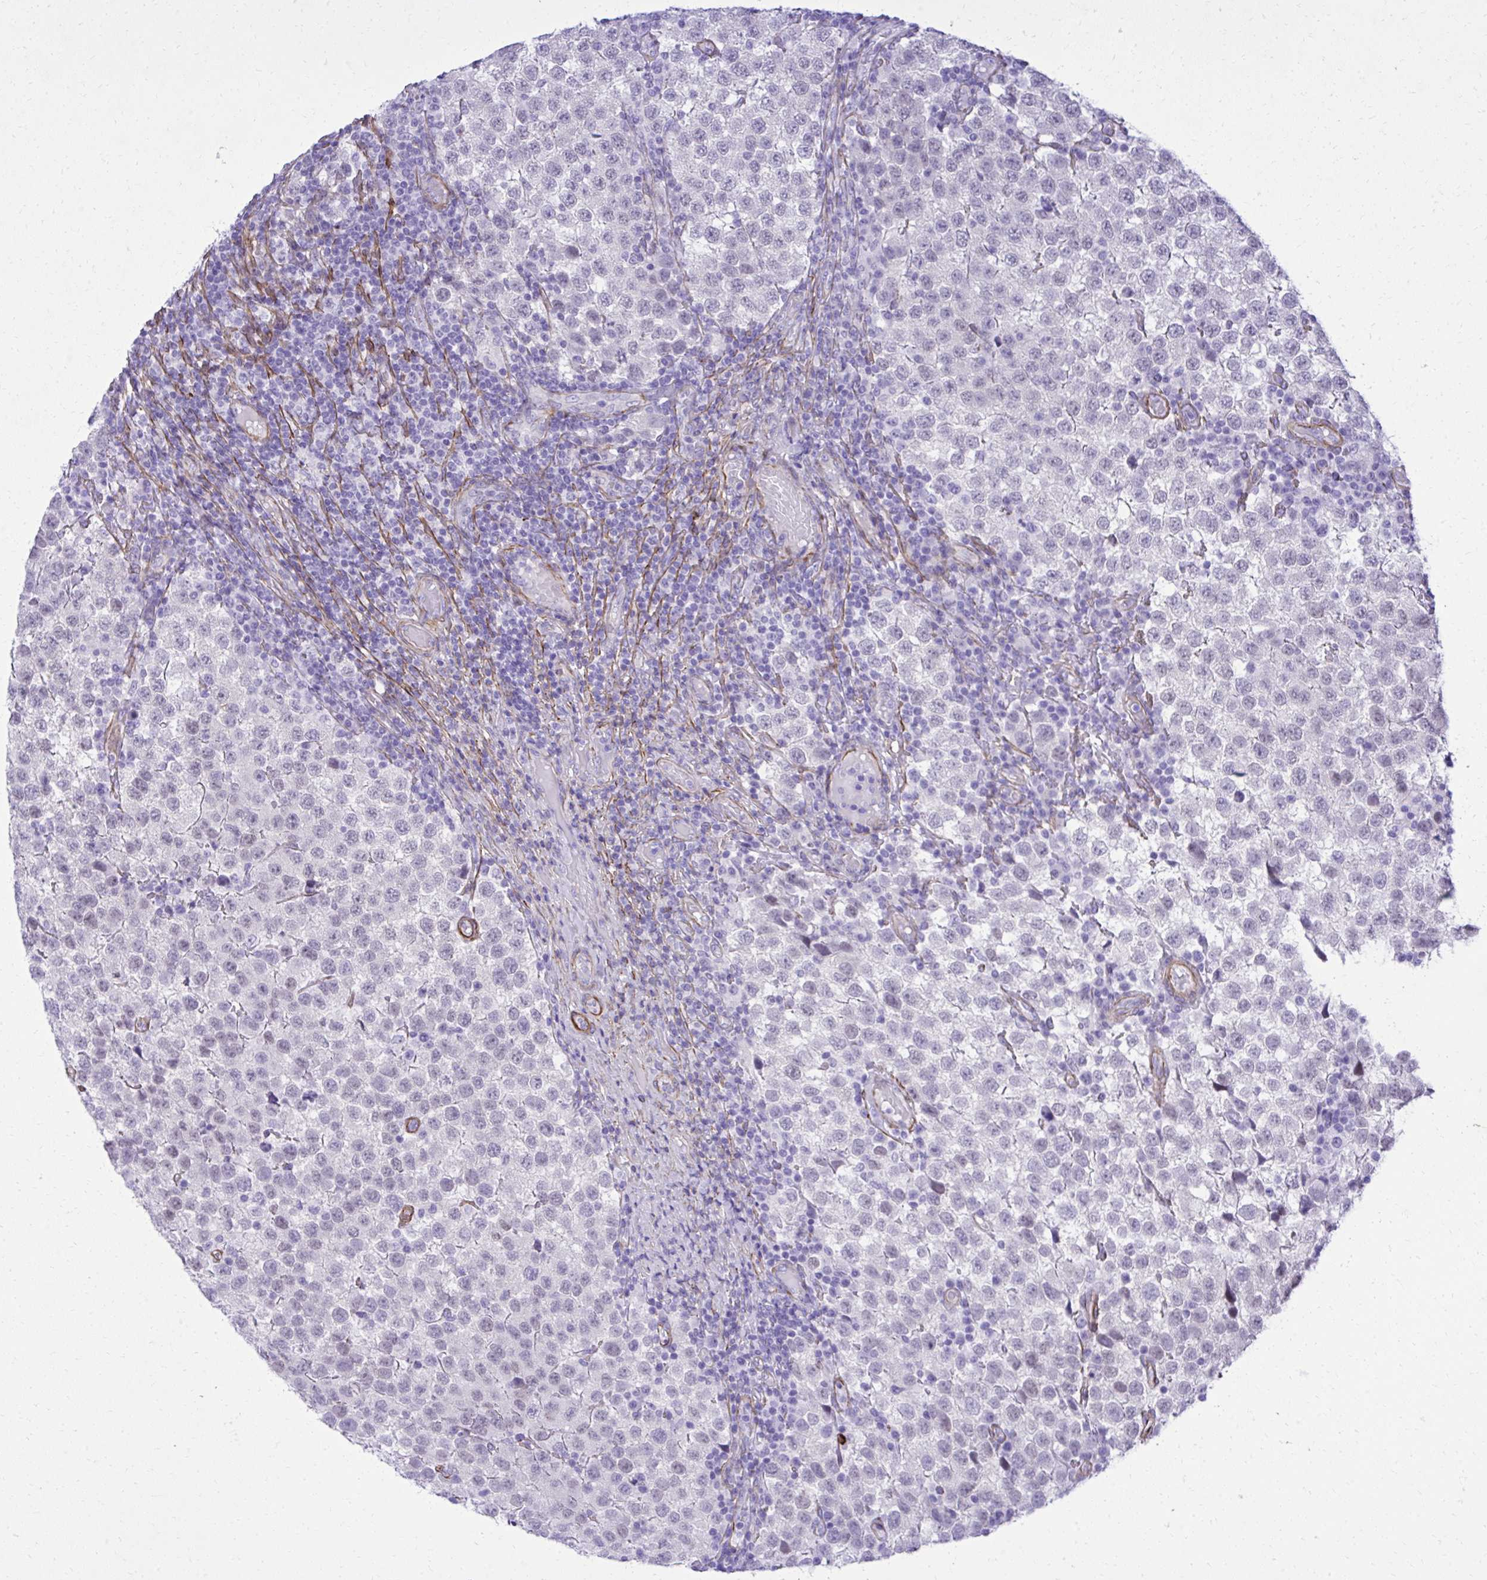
{"staining": {"intensity": "negative", "quantity": "none", "location": "none"}, "tissue": "testis cancer", "cell_type": "Tumor cells", "image_type": "cancer", "snomed": [{"axis": "morphology", "description": "Seminoma, NOS"}, {"axis": "topography", "description": "Testis"}], "caption": "An image of human testis seminoma is negative for staining in tumor cells.", "gene": "PITPNM3", "patient": {"sex": "male", "age": 34}}